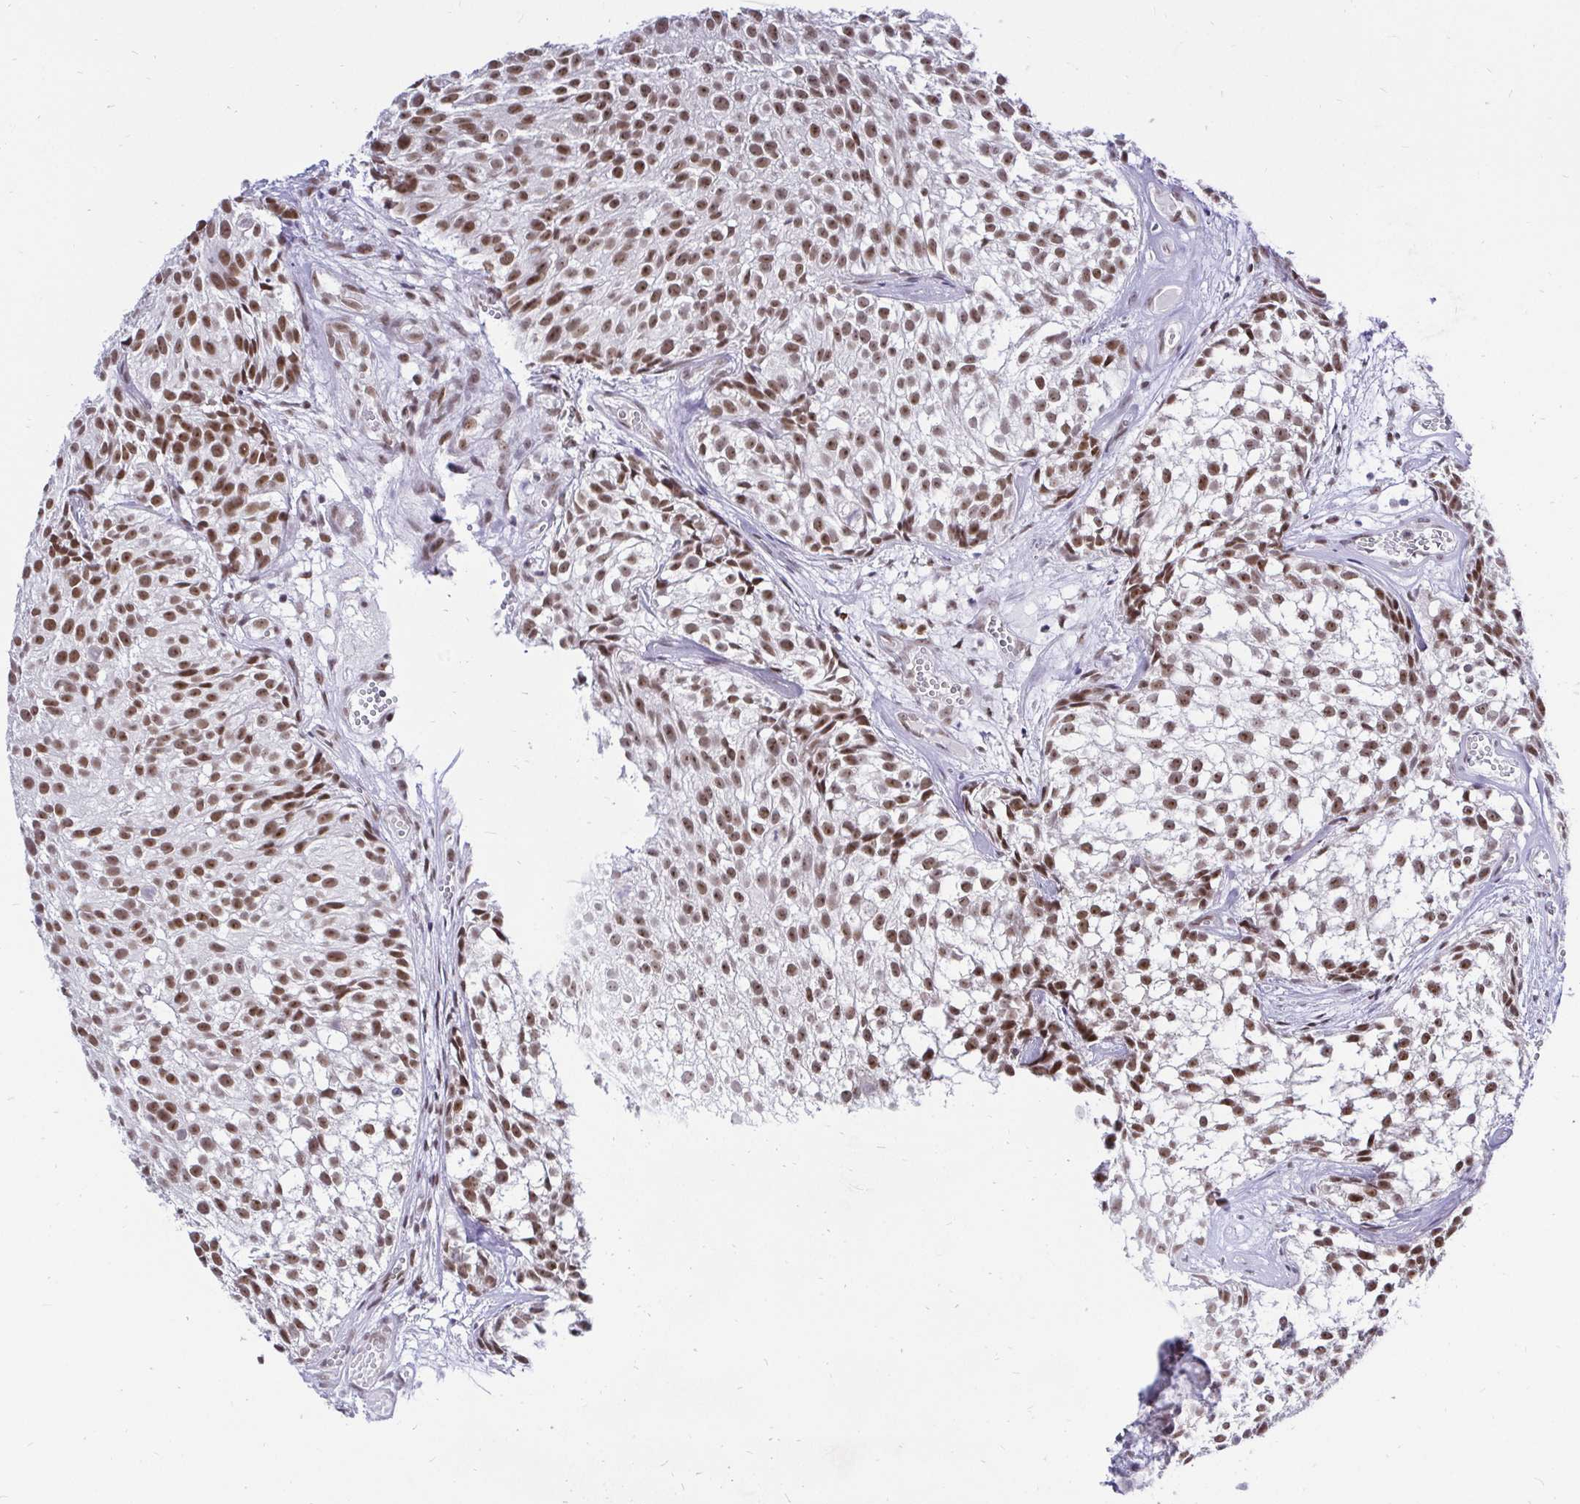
{"staining": {"intensity": "moderate", "quantity": ">75%", "location": "nuclear"}, "tissue": "urothelial cancer", "cell_type": "Tumor cells", "image_type": "cancer", "snomed": [{"axis": "morphology", "description": "Urothelial carcinoma, Low grade"}, {"axis": "topography", "description": "Urinary bladder"}], "caption": "Urothelial cancer tissue displays moderate nuclear positivity in approximately >75% of tumor cells, visualized by immunohistochemistry. (DAB IHC with brightfield microscopy, high magnification).", "gene": "ZNF860", "patient": {"sex": "male", "age": 70}}